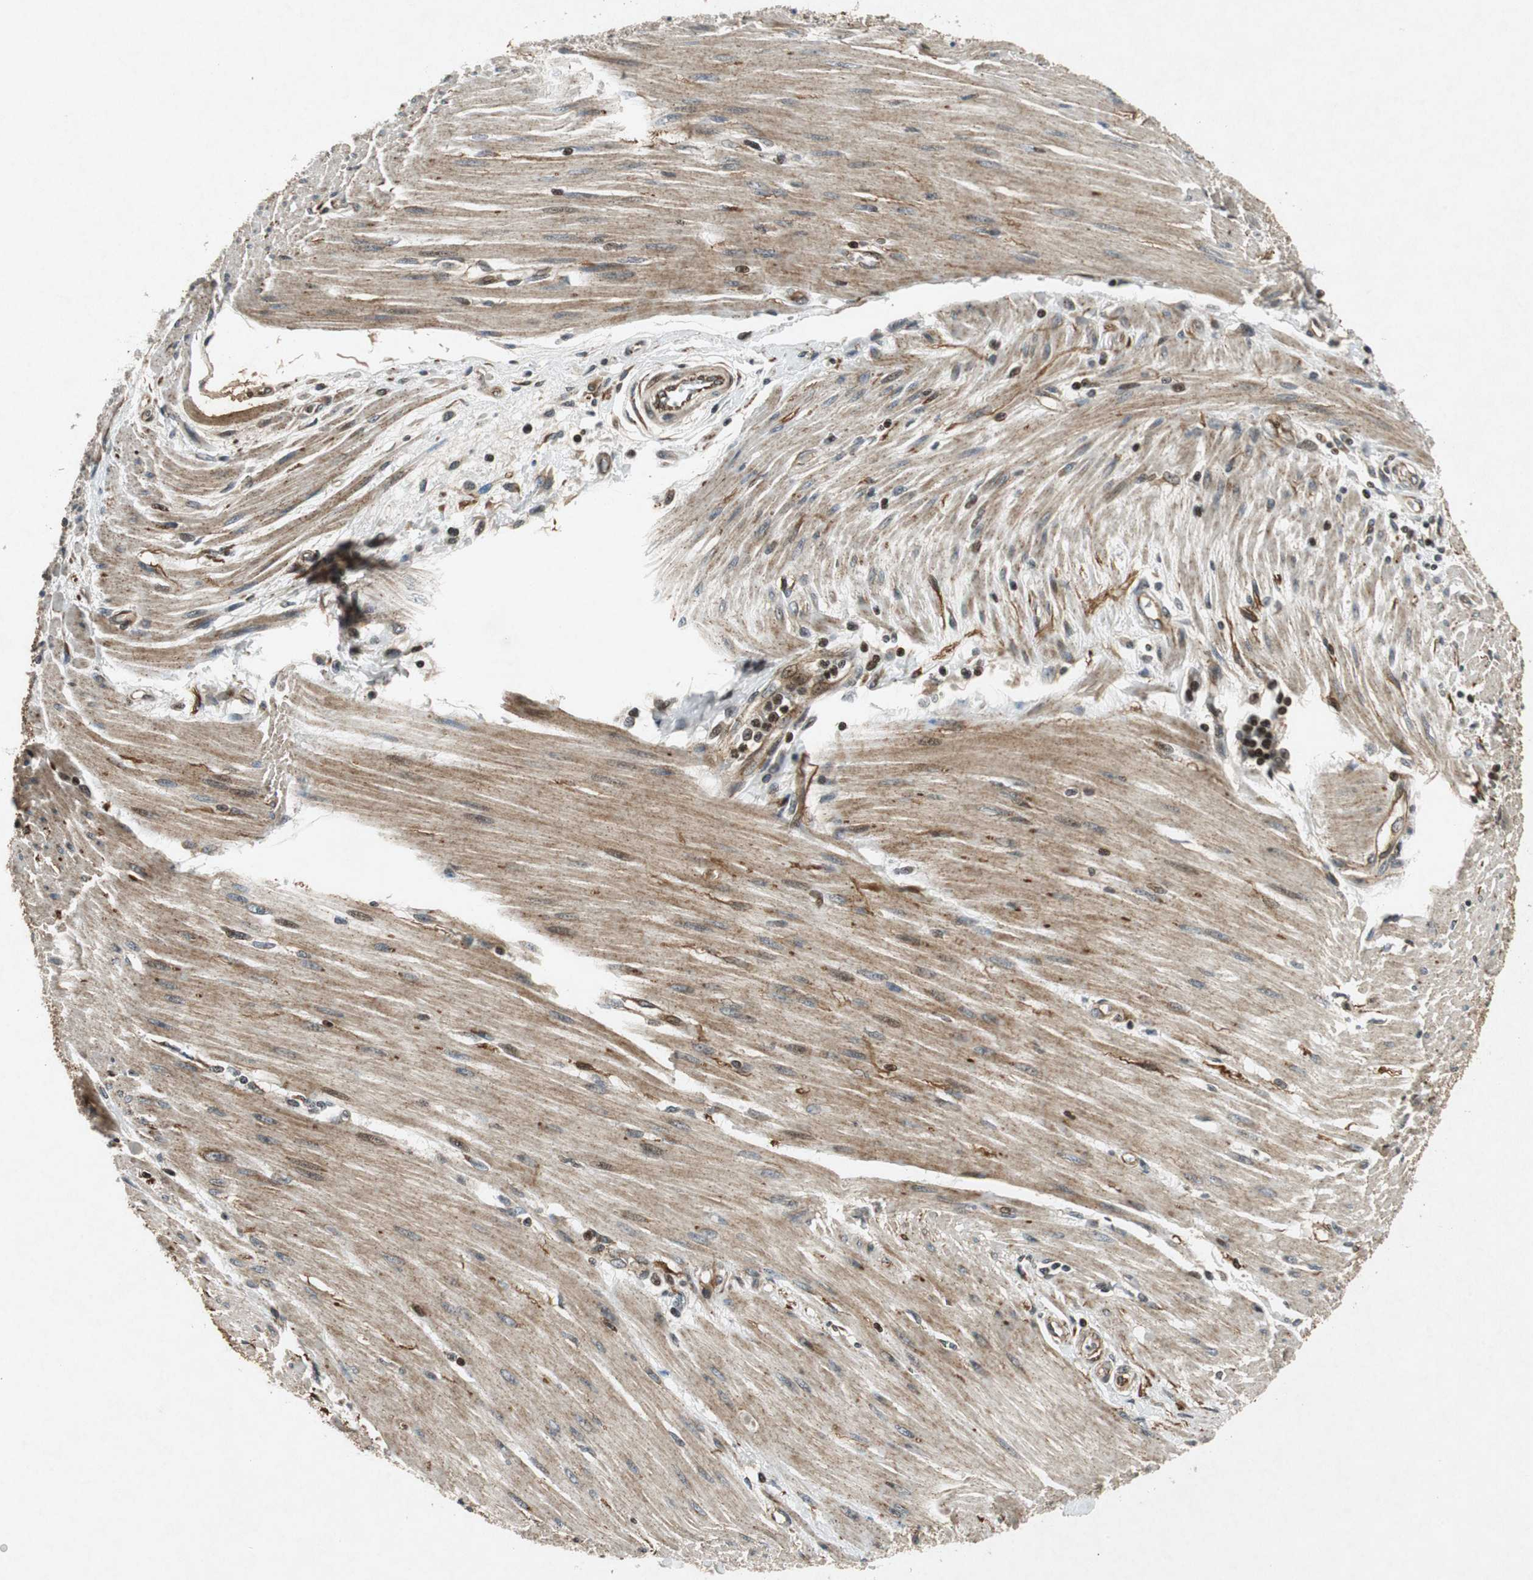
{"staining": {"intensity": "moderate", "quantity": ">75%", "location": "cytoplasmic/membranous"}, "tissue": "pancreatic cancer", "cell_type": "Tumor cells", "image_type": "cancer", "snomed": [{"axis": "morphology", "description": "Adenocarcinoma, NOS"}, {"axis": "topography", "description": "Pancreas"}], "caption": "Pancreatic cancer (adenocarcinoma) stained with DAB (3,3'-diaminobenzidine) IHC reveals medium levels of moderate cytoplasmic/membranous positivity in approximately >75% of tumor cells.", "gene": "TUBA4A", "patient": {"sex": "female", "age": 64}}